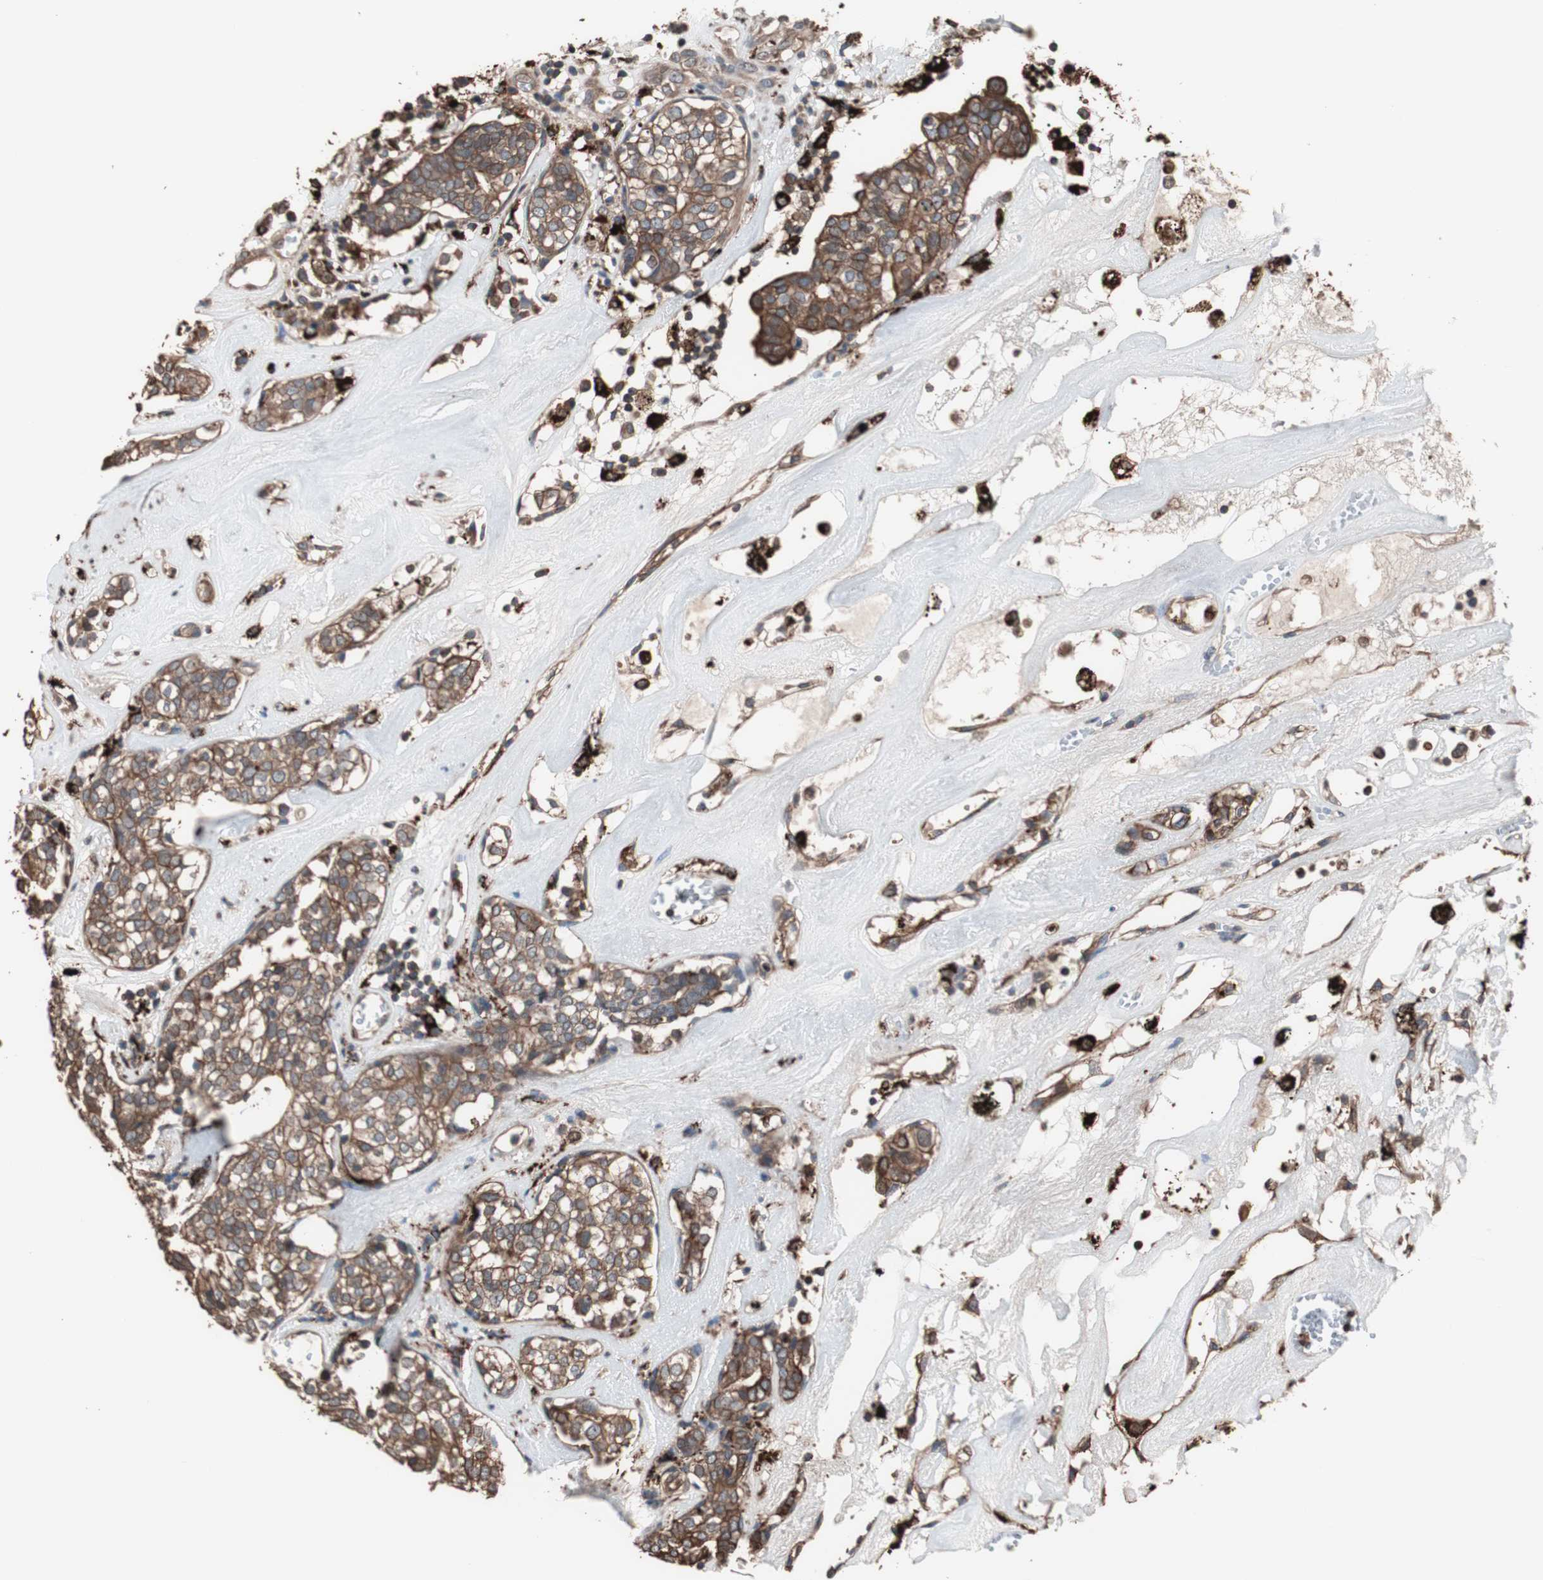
{"staining": {"intensity": "strong", "quantity": ">75%", "location": "cytoplasmic/membranous"}, "tissue": "head and neck cancer", "cell_type": "Tumor cells", "image_type": "cancer", "snomed": [{"axis": "morphology", "description": "Adenocarcinoma, NOS"}, {"axis": "topography", "description": "Salivary gland"}, {"axis": "topography", "description": "Head-Neck"}], "caption": "Adenocarcinoma (head and neck) stained with a brown dye displays strong cytoplasmic/membranous positive staining in about >75% of tumor cells.", "gene": "CCT3", "patient": {"sex": "female", "age": 65}}